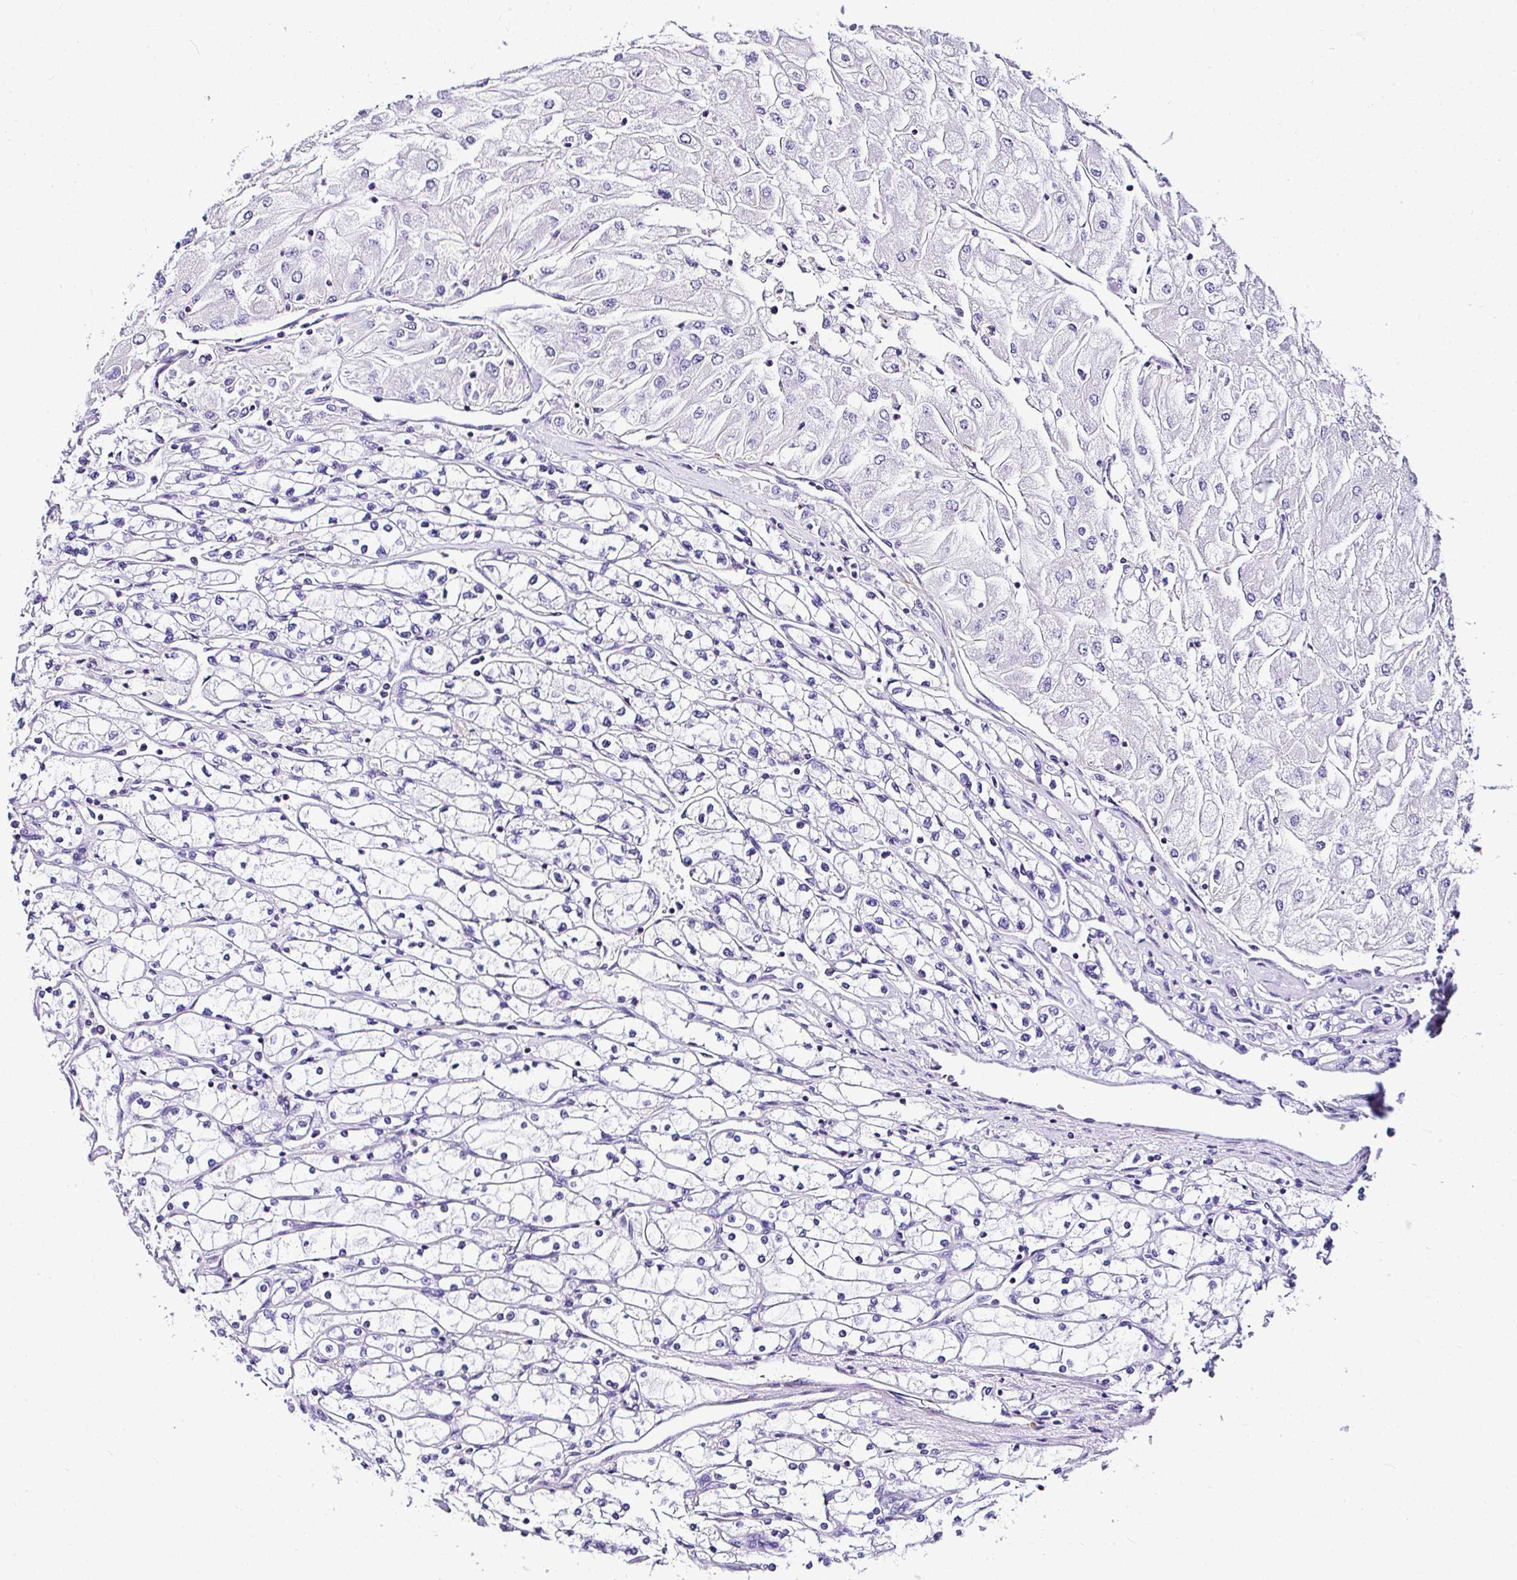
{"staining": {"intensity": "negative", "quantity": "none", "location": "none"}, "tissue": "renal cancer", "cell_type": "Tumor cells", "image_type": "cancer", "snomed": [{"axis": "morphology", "description": "Adenocarcinoma, NOS"}, {"axis": "topography", "description": "Kidney"}], "caption": "The photomicrograph shows no significant staining in tumor cells of renal cancer.", "gene": "DEPDC5", "patient": {"sex": "male", "age": 80}}